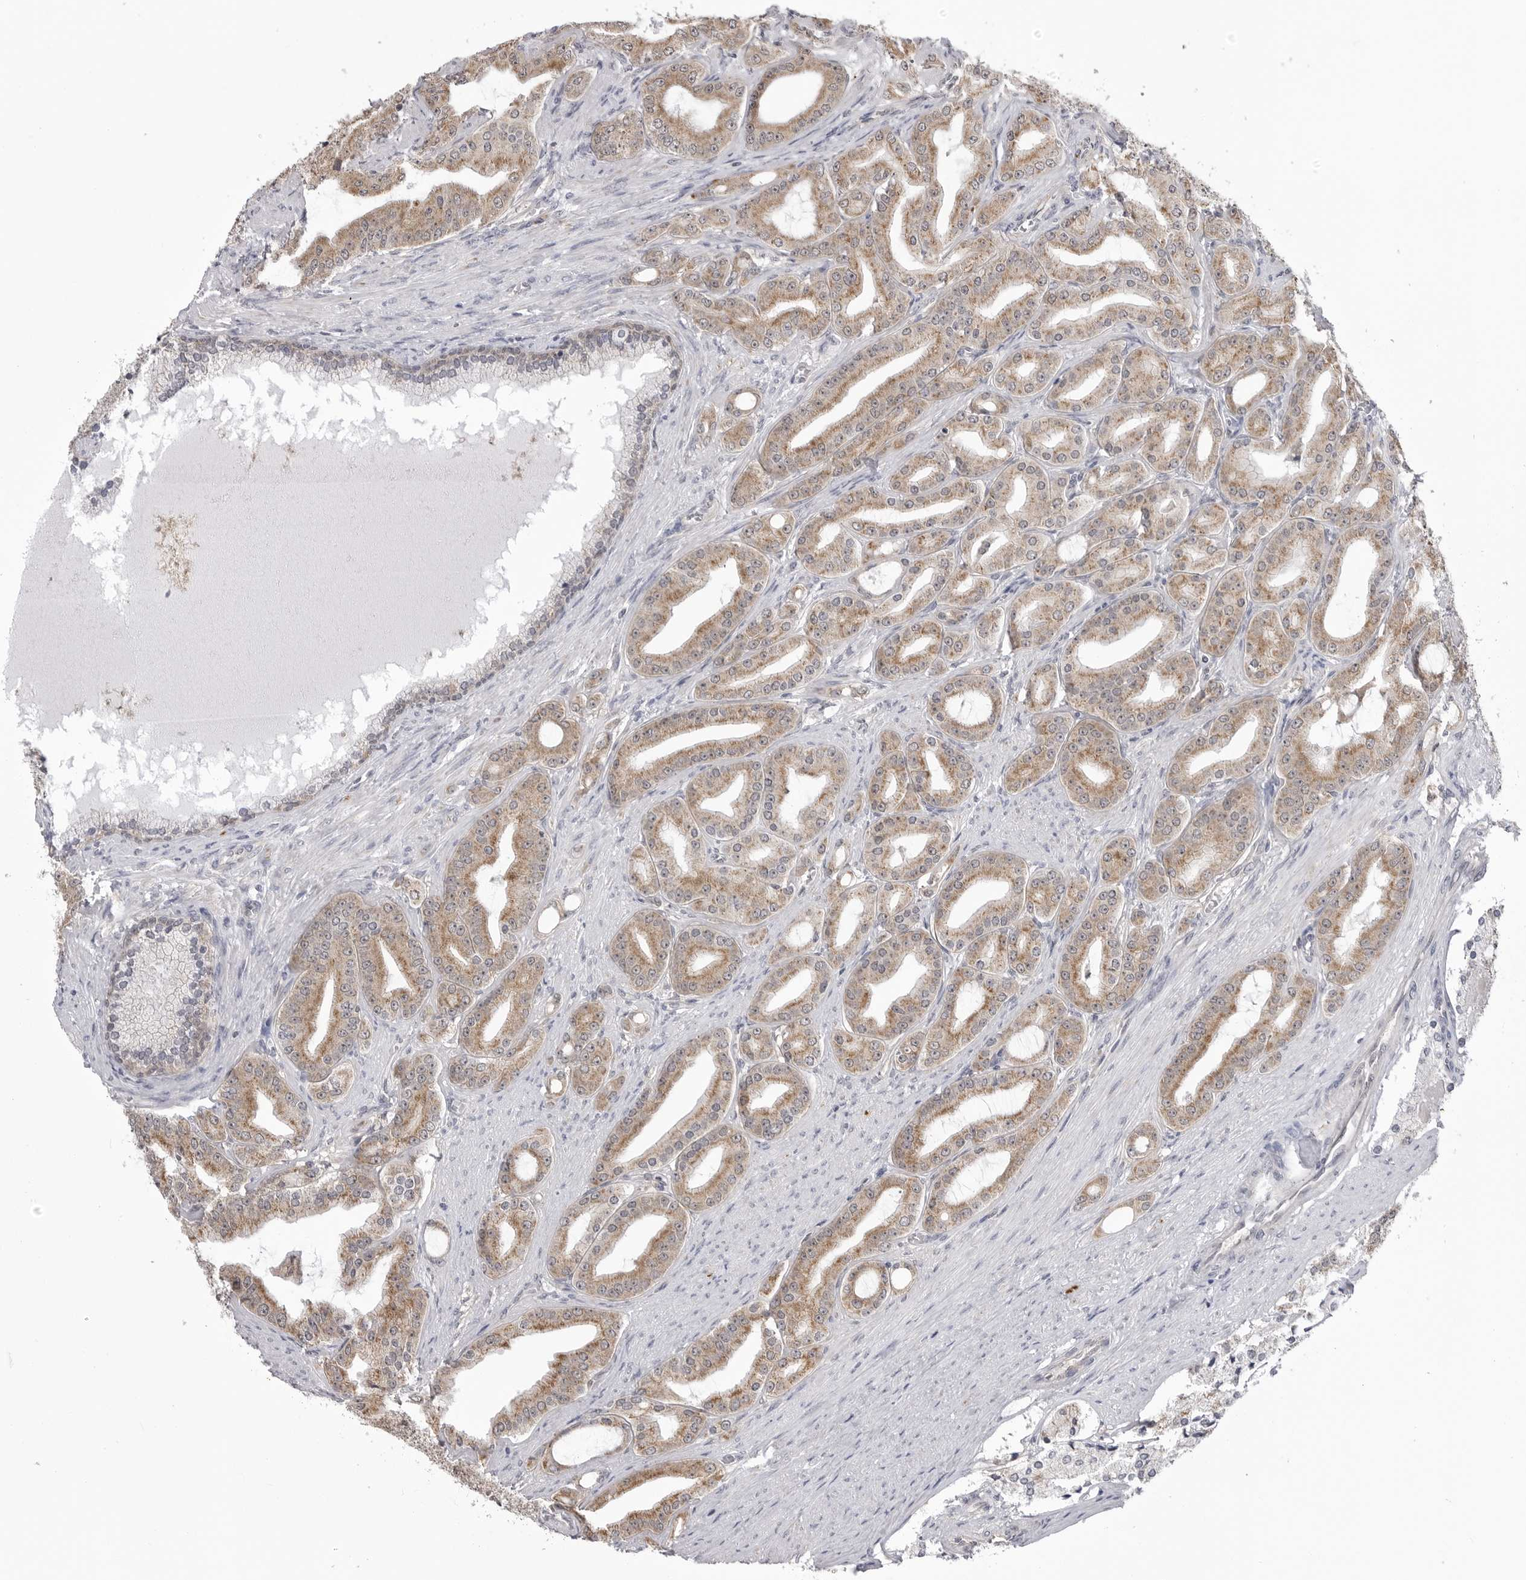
{"staining": {"intensity": "moderate", "quantity": ">75%", "location": "cytoplasmic/membranous"}, "tissue": "prostate cancer", "cell_type": "Tumor cells", "image_type": "cancer", "snomed": [{"axis": "morphology", "description": "Adenocarcinoma, High grade"}, {"axis": "topography", "description": "Prostate"}], "caption": "About >75% of tumor cells in prostate cancer demonstrate moderate cytoplasmic/membranous protein expression as visualized by brown immunohistochemical staining.", "gene": "FH", "patient": {"sex": "male", "age": 60}}